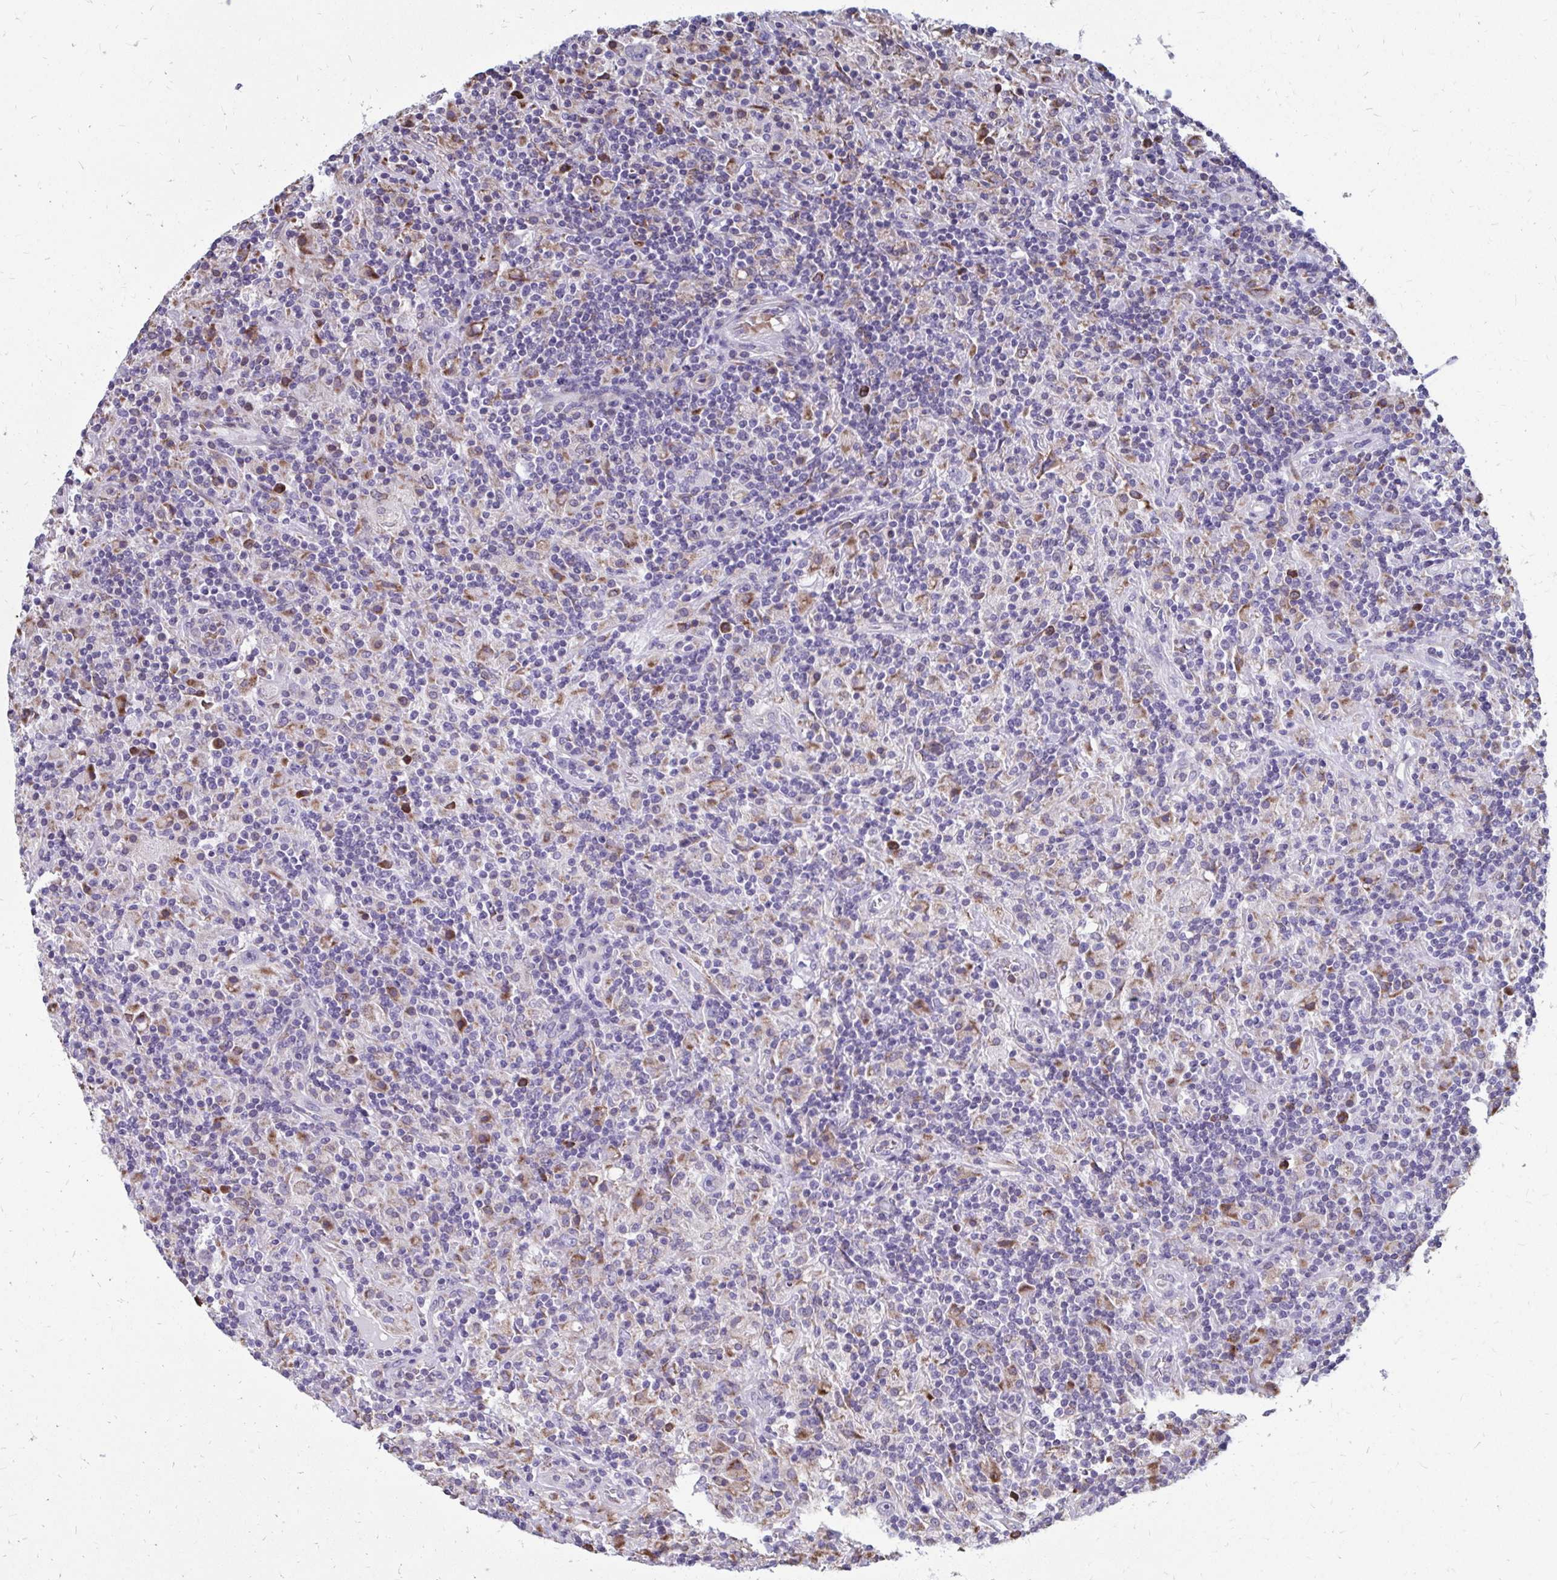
{"staining": {"intensity": "negative", "quantity": "none", "location": "none"}, "tissue": "lymphoma", "cell_type": "Tumor cells", "image_type": "cancer", "snomed": [{"axis": "morphology", "description": "Hodgkin's disease, NOS"}, {"axis": "topography", "description": "Lymph node"}], "caption": "Human Hodgkin's disease stained for a protein using immunohistochemistry (IHC) displays no positivity in tumor cells.", "gene": "FKBP2", "patient": {"sex": "male", "age": 70}}